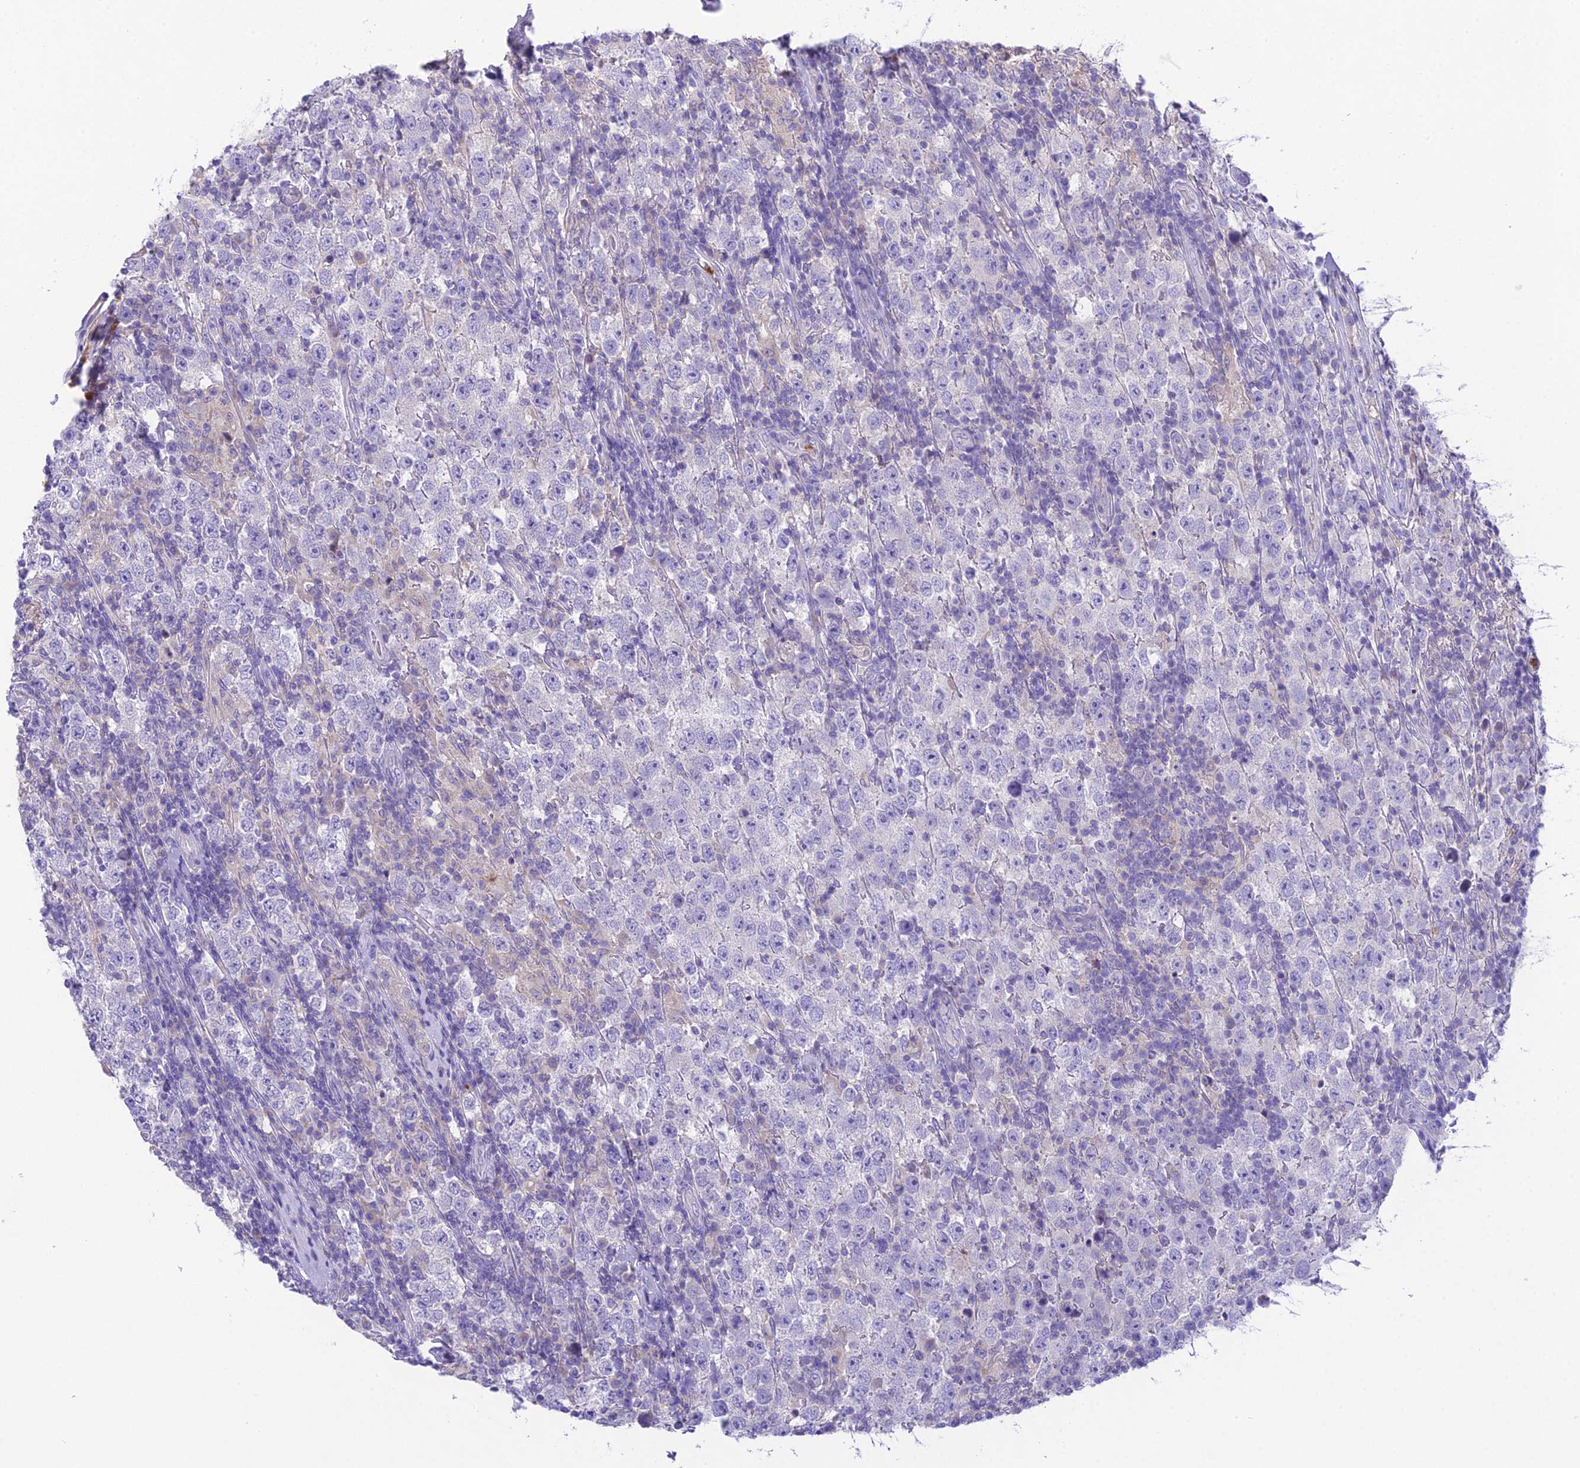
{"staining": {"intensity": "negative", "quantity": "none", "location": "none"}, "tissue": "testis cancer", "cell_type": "Tumor cells", "image_type": "cancer", "snomed": [{"axis": "morphology", "description": "Normal tissue, NOS"}, {"axis": "morphology", "description": "Urothelial carcinoma, High grade"}, {"axis": "morphology", "description": "Seminoma, NOS"}, {"axis": "morphology", "description": "Carcinoma, Embryonal, NOS"}, {"axis": "topography", "description": "Urinary bladder"}, {"axis": "topography", "description": "Testis"}], "caption": "Tumor cells show no significant protein positivity in high-grade urothelial carcinoma (testis).", "gene": "KIAA0408", "patient": {"sex": "male", "age": 41}}